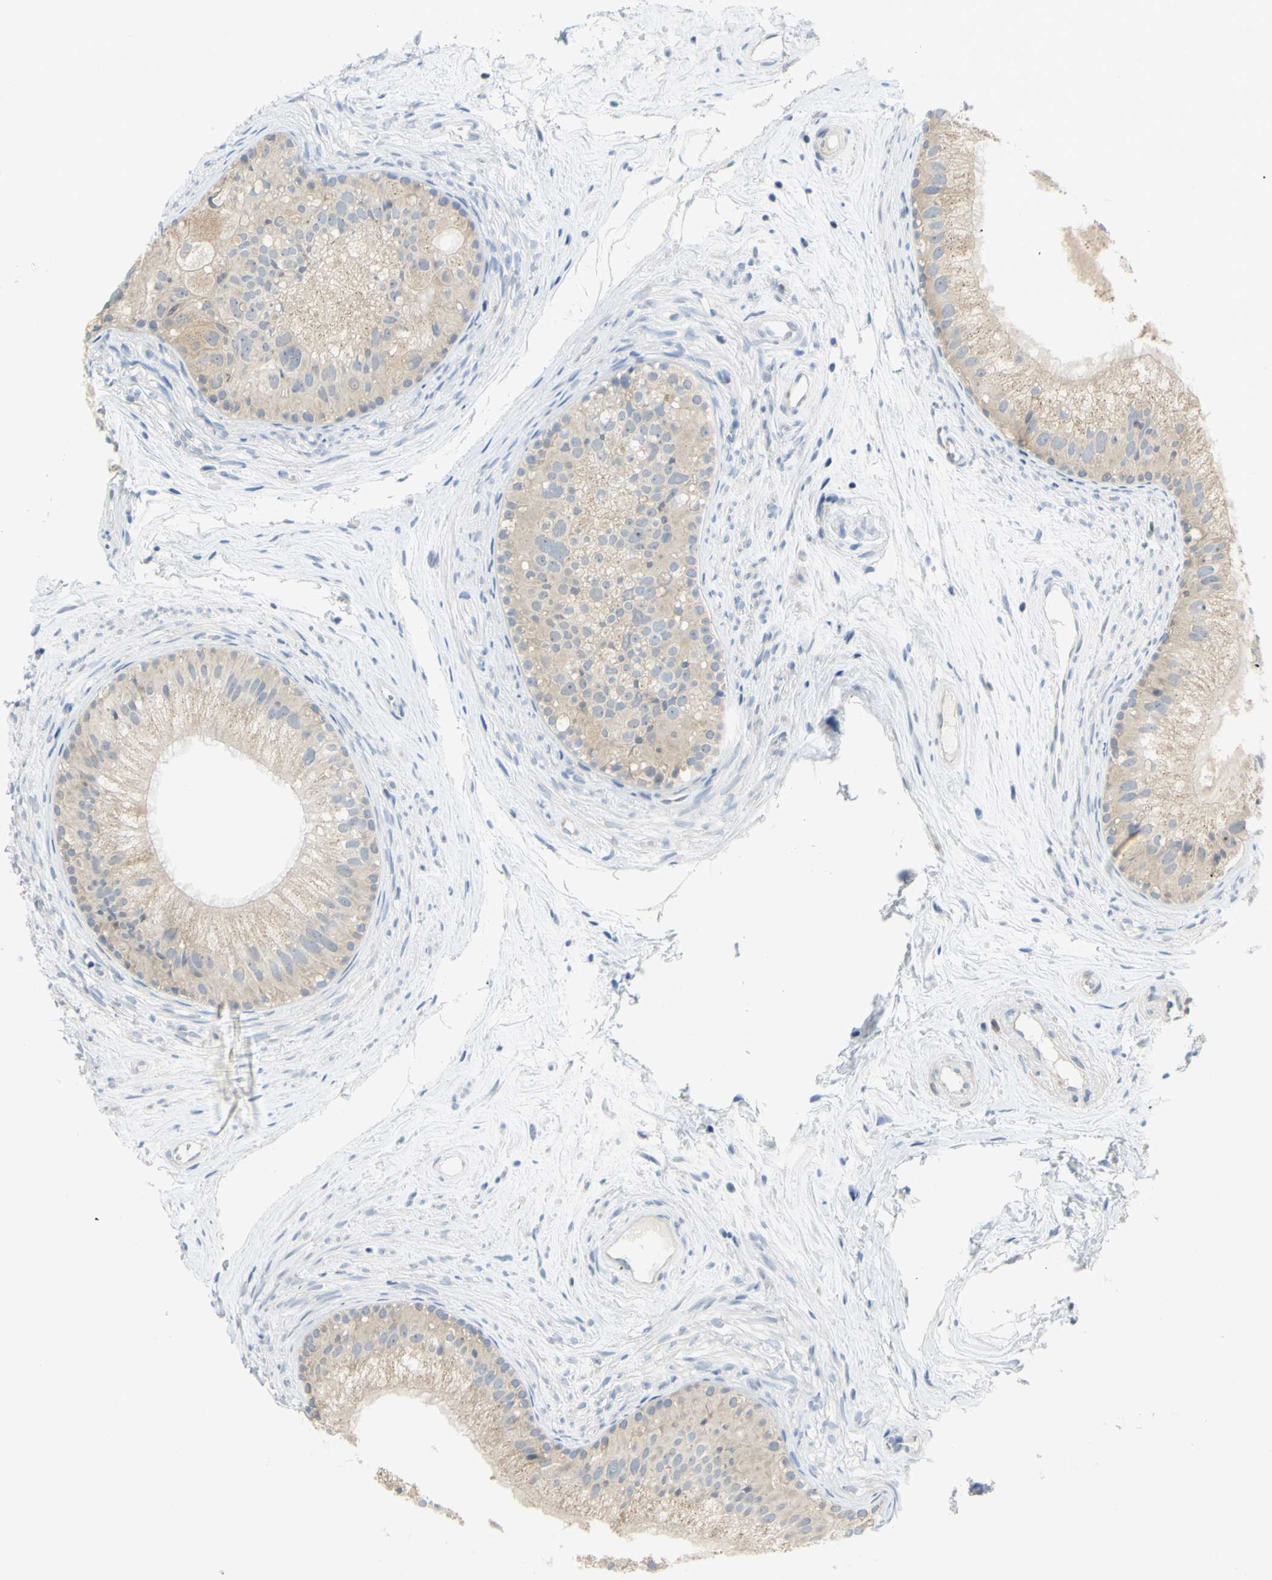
{"staining": {"intensity": "weak", "quantity": ">75%", "location": "cytoplasmic/membranous"}, "tissue": "epididymis", "cell_type": "Glandular cells", "image_type": "normal", "snomed": [{"axis": "morphology", "description": "Normal tissue, NOS"}, {"axis": "topography", "description": "Epididymis"}], "caption": "High-power microscopy captured an immunohistochemistry photomicrograph of benign epididymis, revealing weak cytoplasmic/membranous staining in about >75% of glandular cells. (IHC, brightfield microscopy, high magnification).", "gene": "CCNB2", "patient": {"sex": "male", "age": 56}}